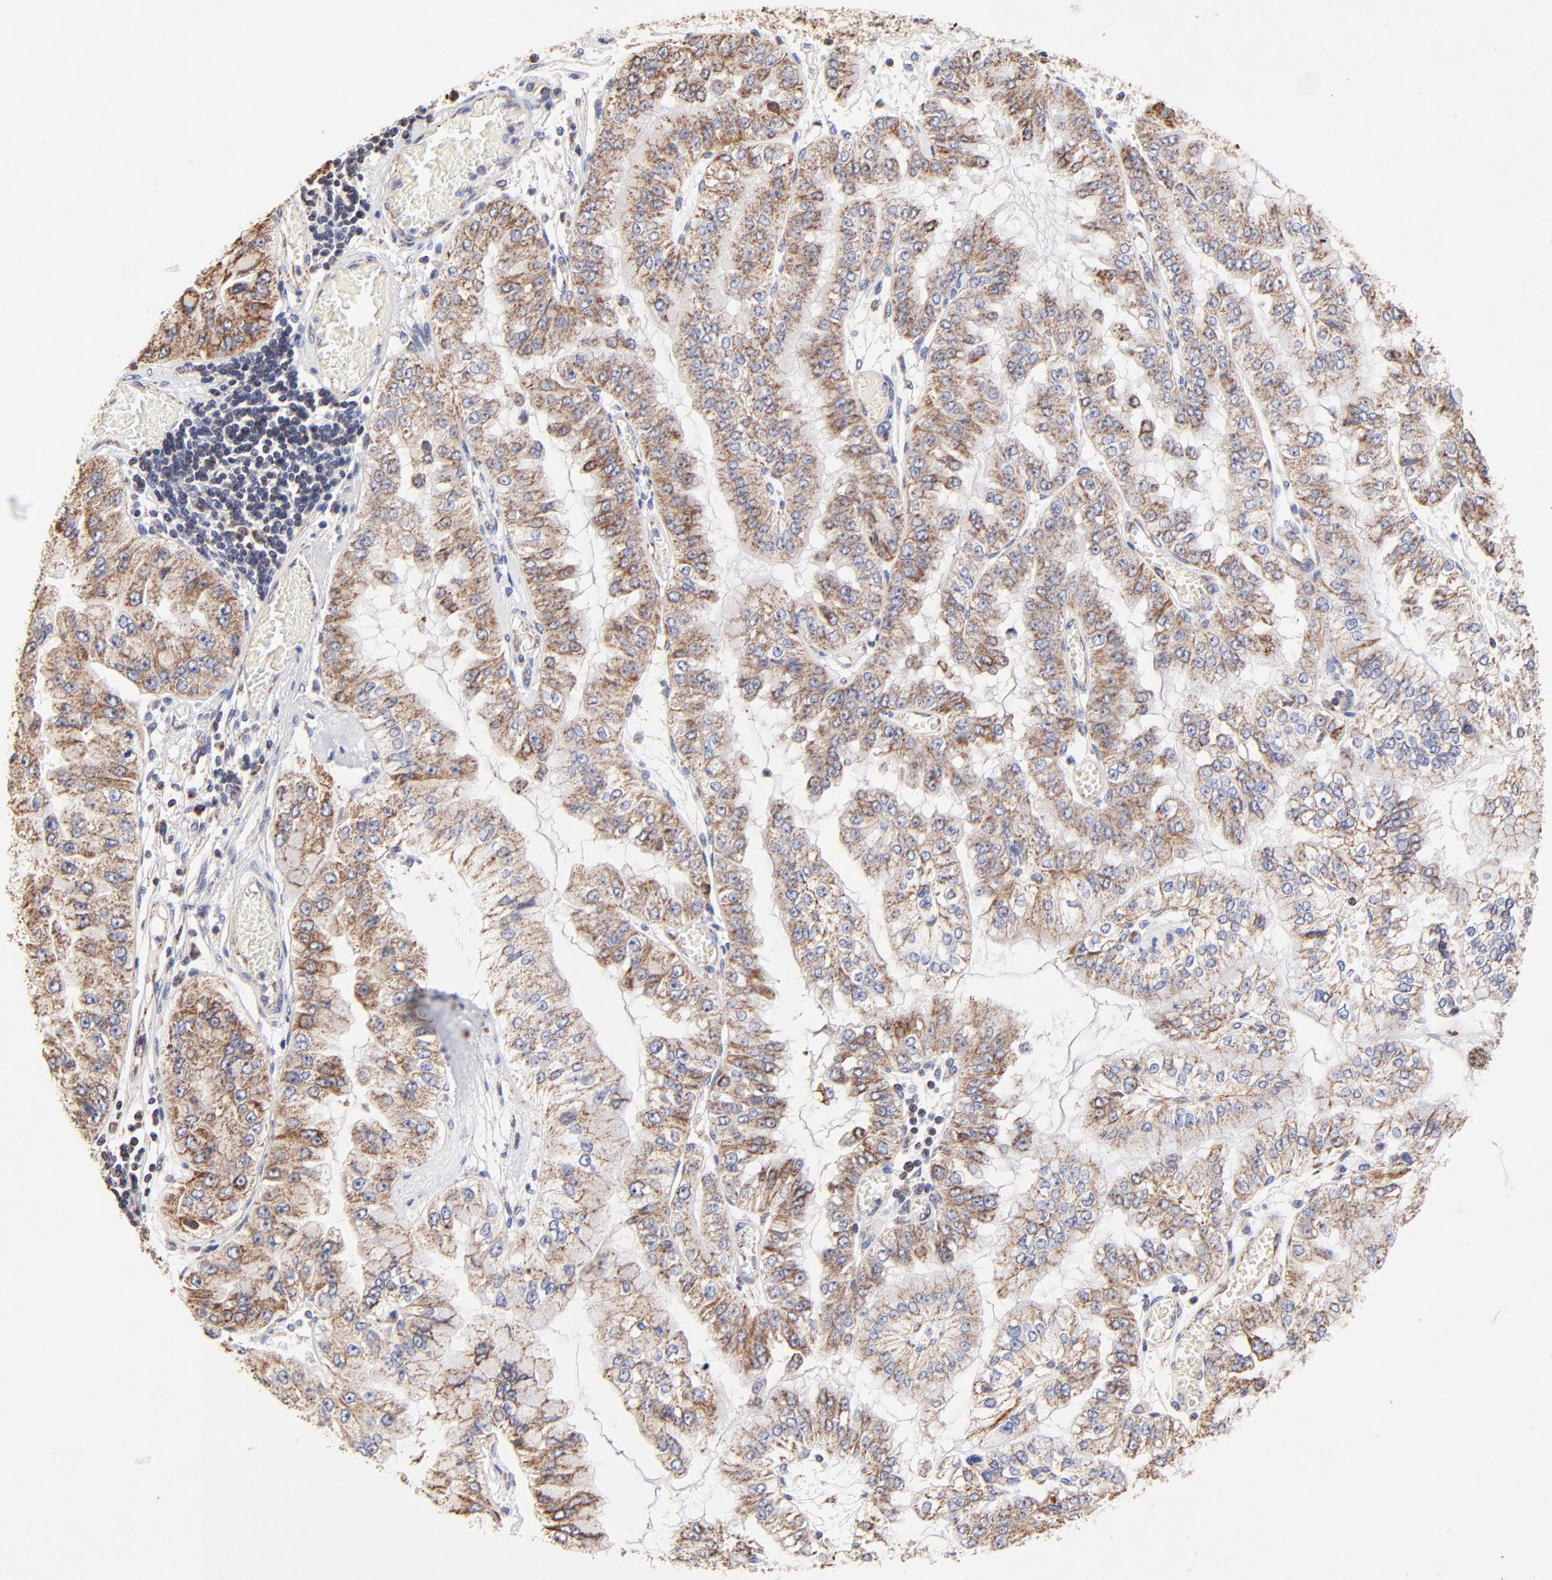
{"staining": {"intensity": "moderate", "quantity": ">75%", "location": "cytoplasmic/membranous"}, "tissue": "liver cancer", "cell_type": "Tumor cells", "image_type": "cancer", "snomed": [{"axis": "morphology", "description": "Cholangiocarcinoma"}, {"axis": "topography", "description": "Liver"}], "caption": "This micrograph demonstrates immunohistochemistry (IHC) staining of human cholangiocarcinoma (liver), with medium moderate cytoplasmic/membranous staining in approximately >75% of tumor cells.", "gene": "SSBP1", "patient": {"sex": "female", "age": 79}}